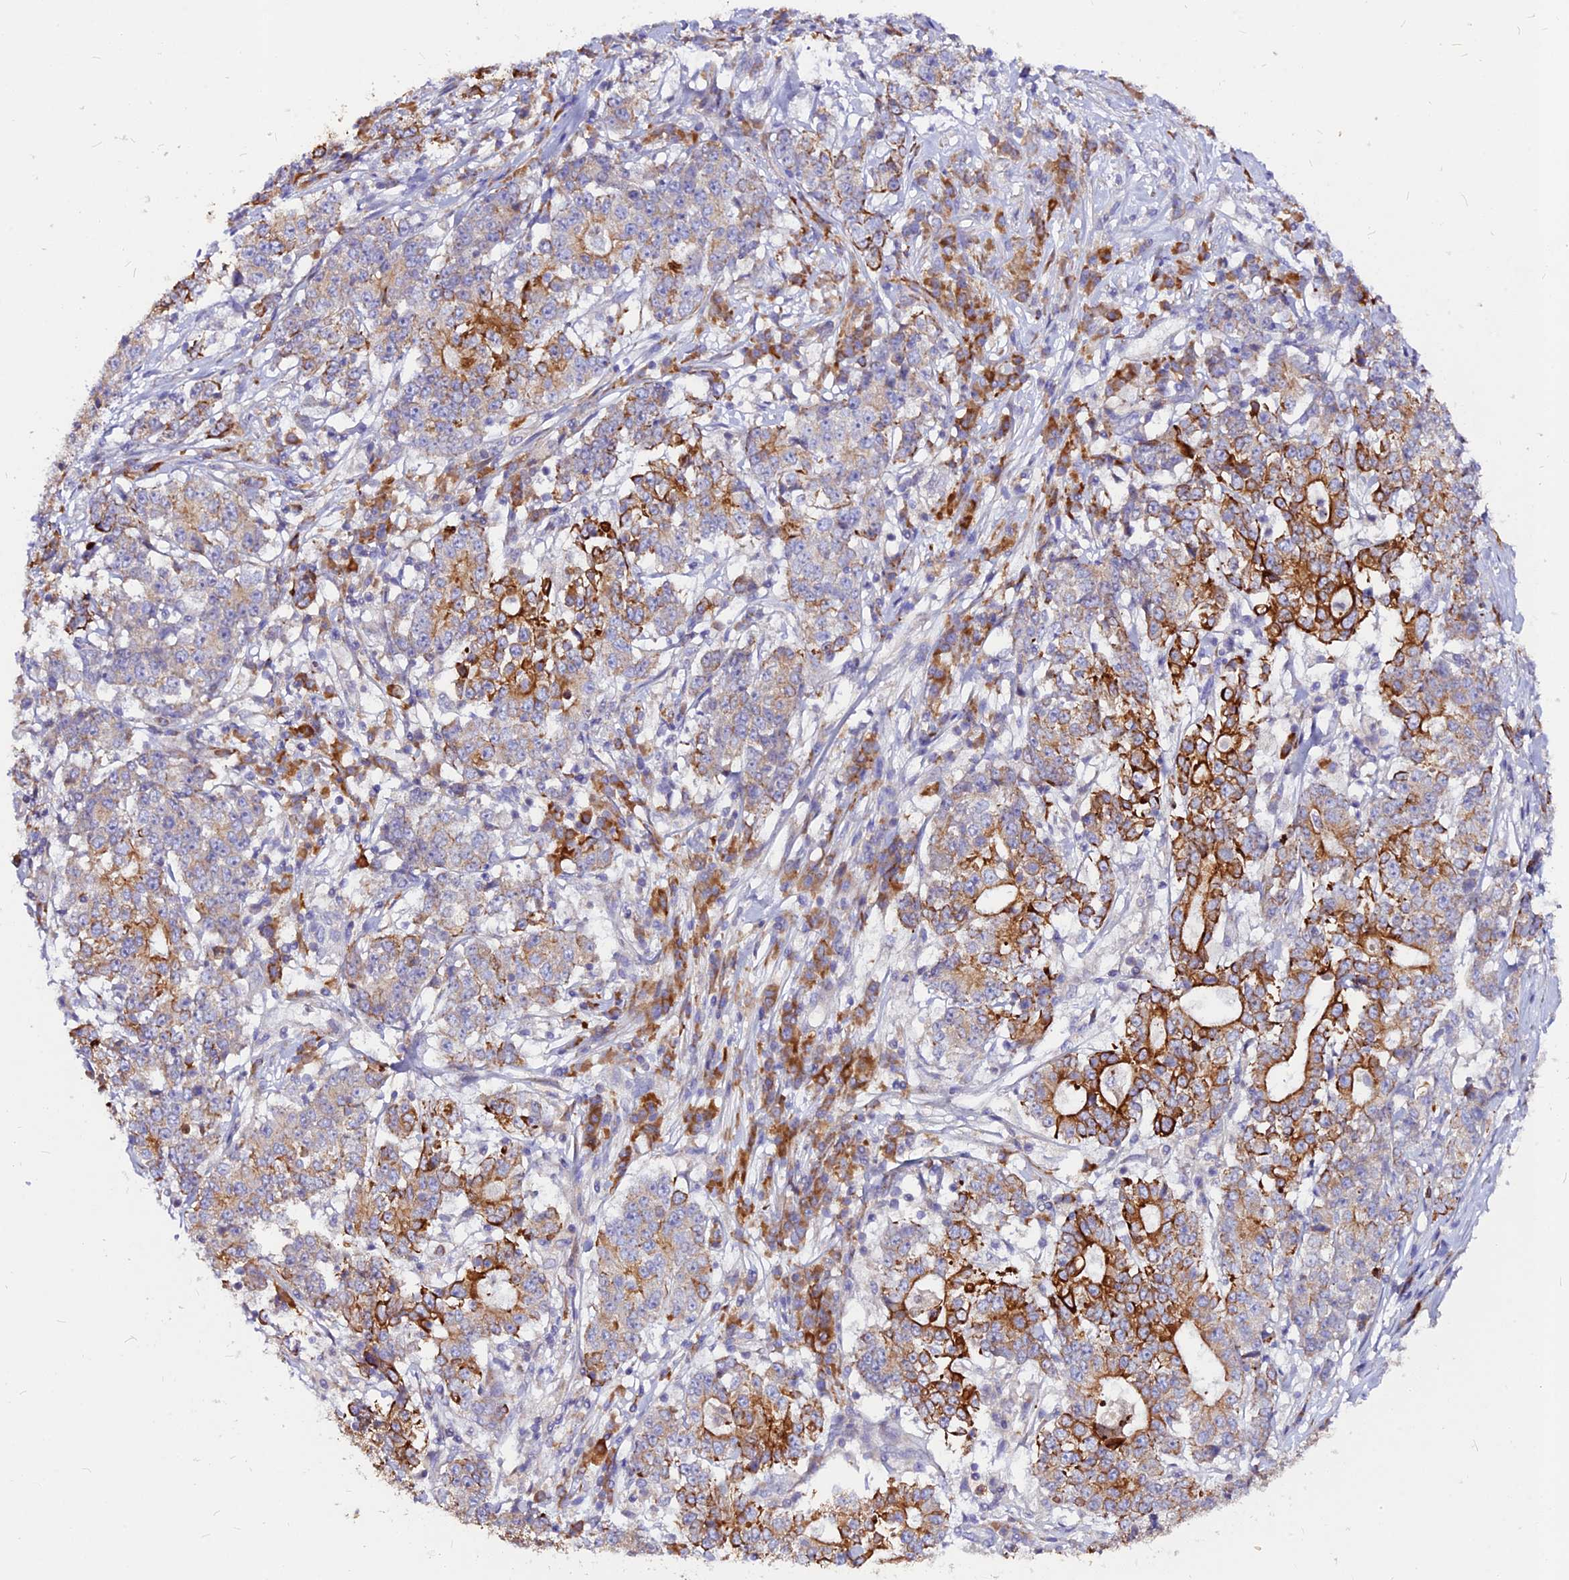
{"staining": {"intensity": "strong", "quantity": ">75%", "location": "cytoplasmic/membranous"}, "tissue": "stomach cancer", "cell_type": "Tumor cells", "image_type": "cancer", "snomed": [{"axis": "morphology", "description": "Adenocarcinoma, NOS"}, {"axis": "topography", "description": "Stomach"}], "caption": "Tumor cells show strong cytoplasmic/membranous positivity in about >75% of cells in adenocarcinoma (stomach). The staining was performed using DAB (3,3'-diaminobenzidine) to visualize the protein expression in brown, while the nuclei were stained in blue with hematoxylin (Magnification: 20x).", "gene": "DENND2D", "patient": {"sex": "male", "age": 59}}